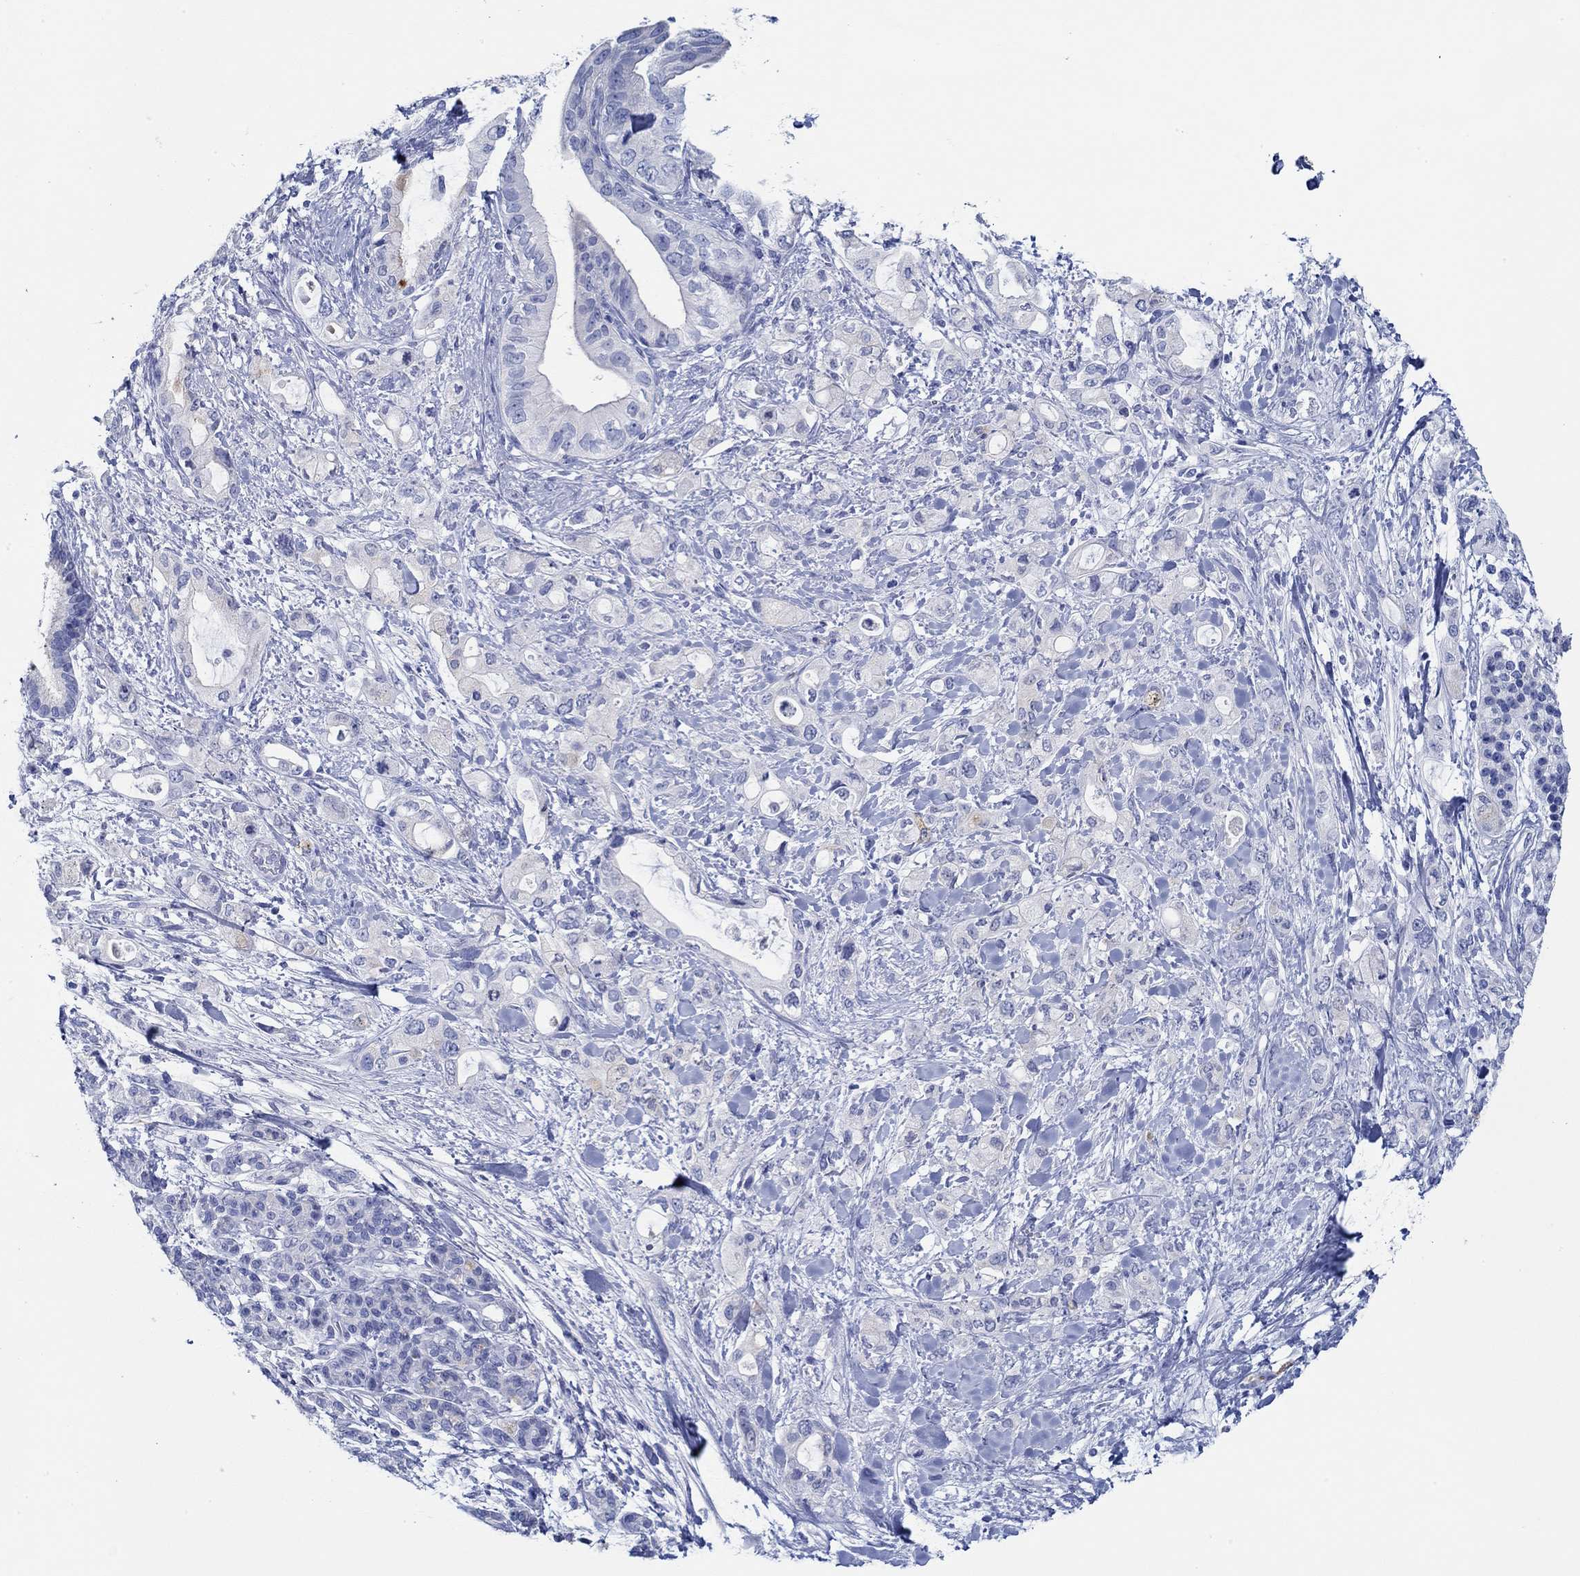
{"staining": {"intensity": "negative", "quantity": "none", "location": "none"}, "tissue": "pancreatic cancer", "cell_type": "Tumor cells", "image_type": "cancer", "snomed": [{"axis": "morphology", "description": "Adenocarcinoma, NOS"}, {"axis": "topography", "description": "Pancreas"}], "caption": "Adenocarcinoma (pancreatic) stained for a protein using immunohistochemistry exhibits no staining tumor cells.", "gene": "IGFBP6", "patient": {"sex": "female", "age": 56}}